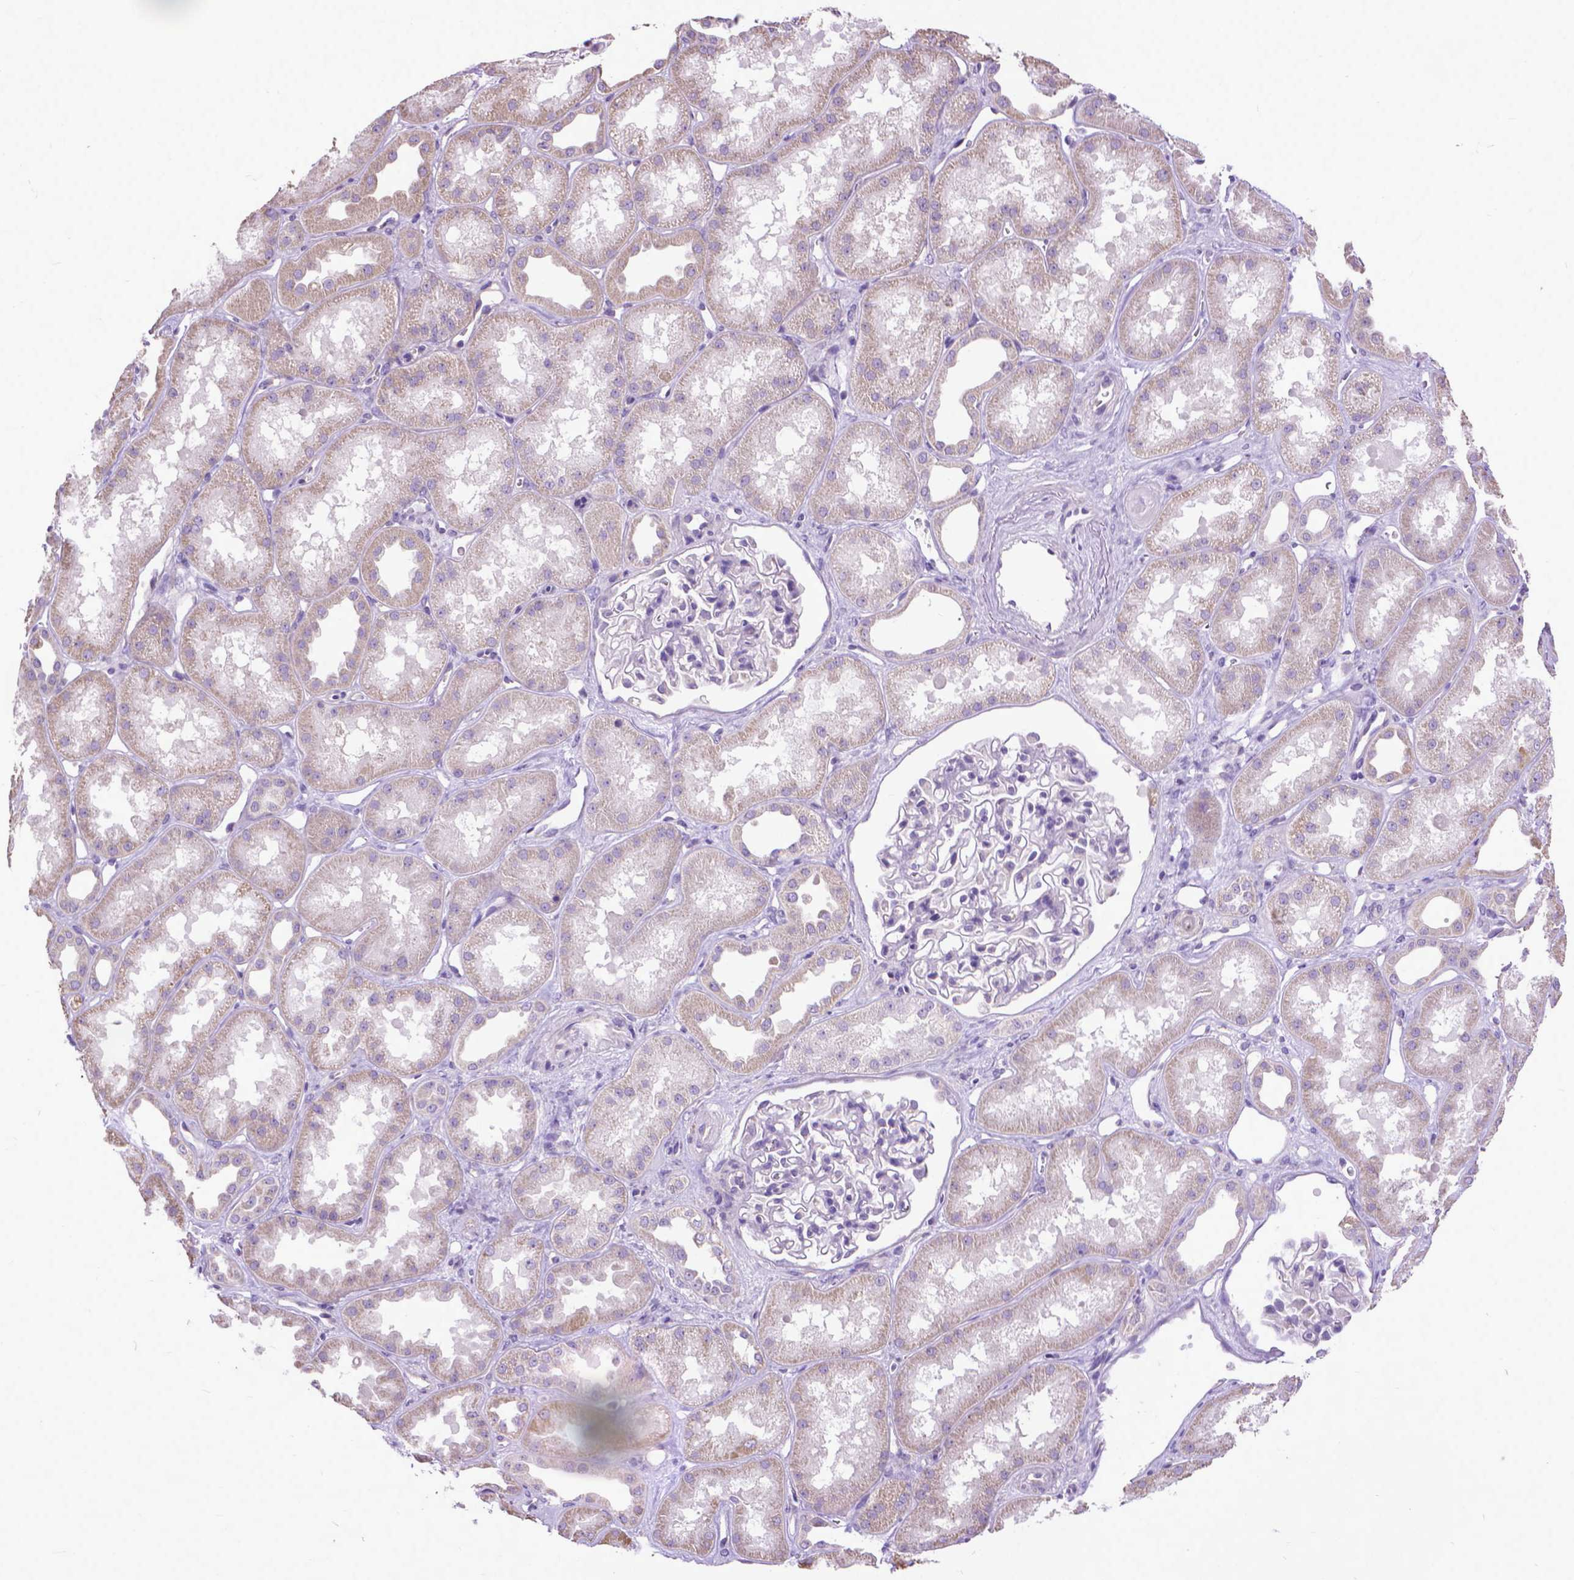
{"staining": {"intensity": "negative", "quantity": "none", "location": "none"}, "tissue": "kidney", "cell_type": "Cells in glomeruli", "image_type": "normal", "snomed": [{"axis": "morphology", "description": "Normal tissue, NOS"}, {"axis": "topography", "description": "Kidney"}], "caption": "Histopathology image shows no significant protein positivity in cells in glomeruli of unremarkable kidney.", "gene": "SYN1", "patient": {"sex": "male", "age": 61}}